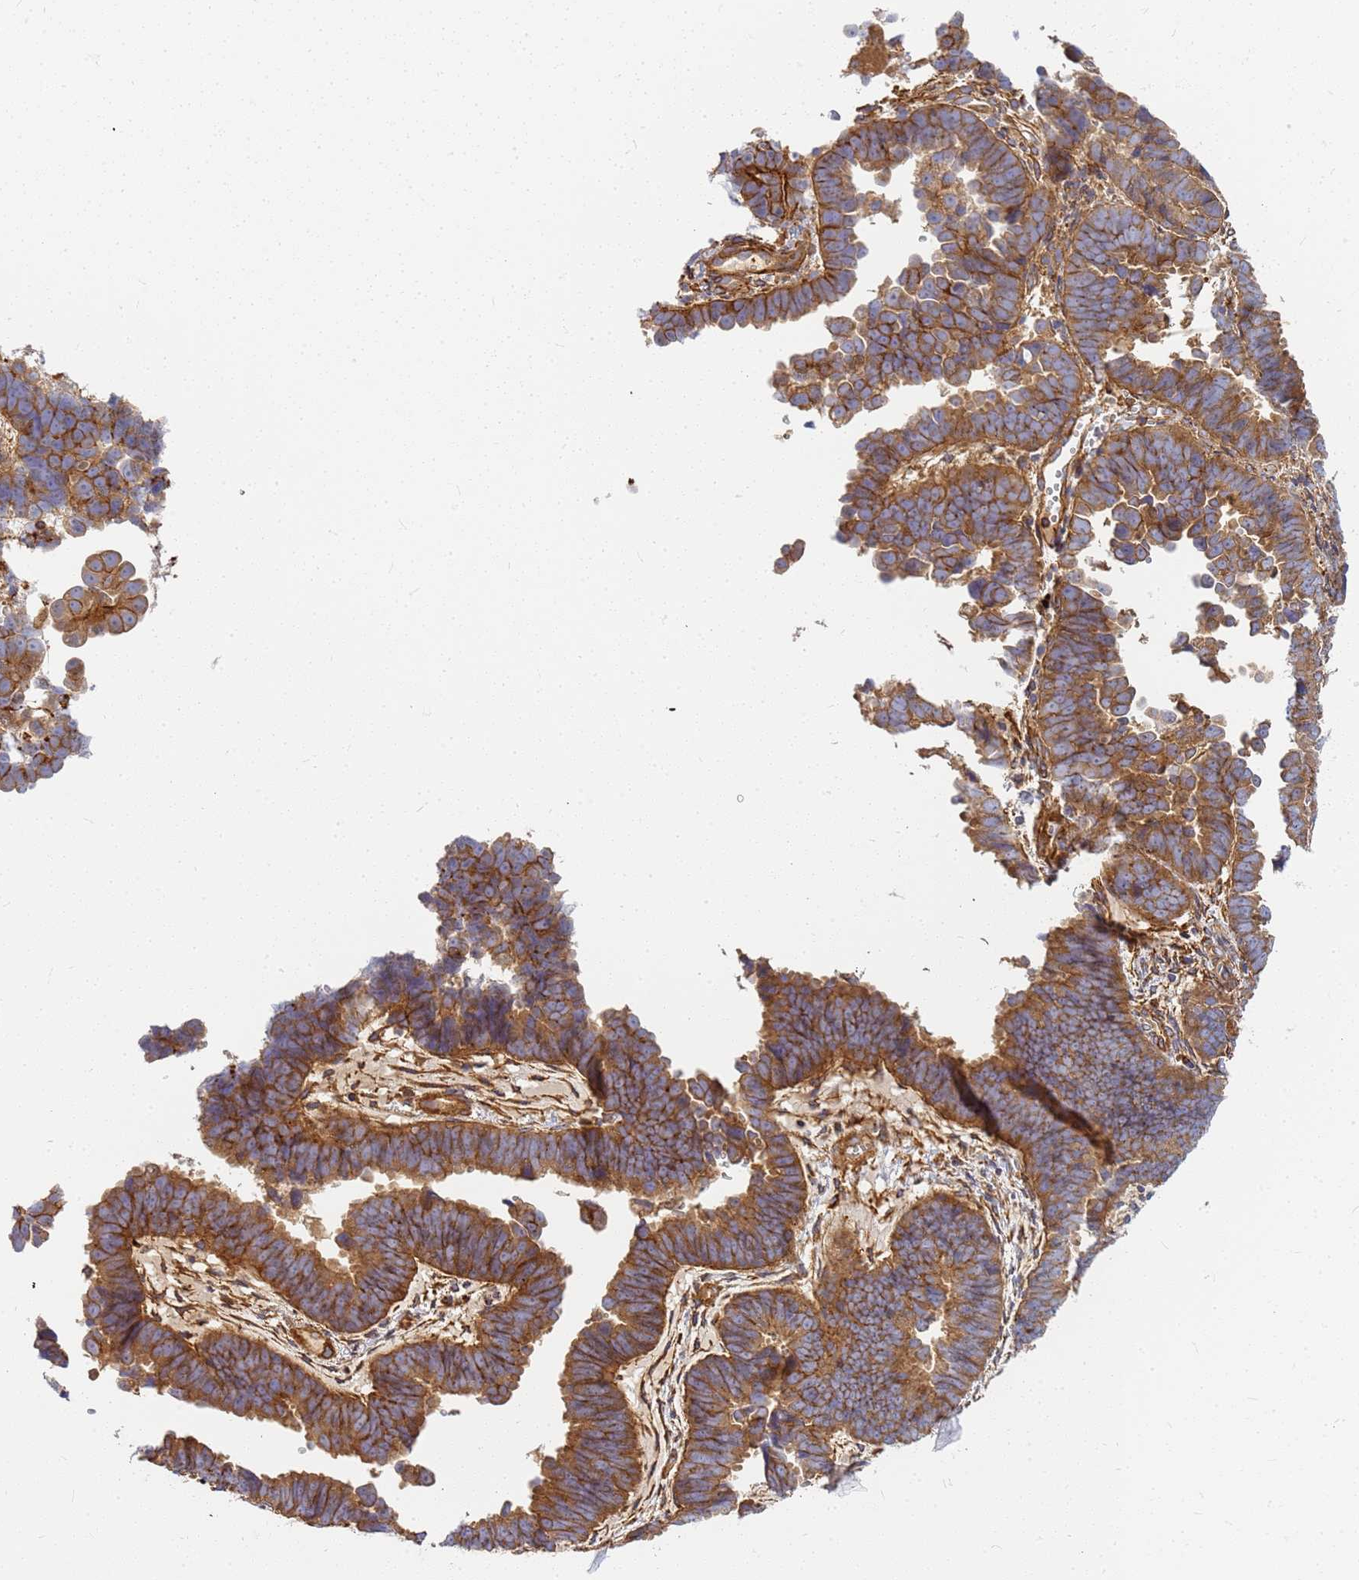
{"staining": {"intensity": "moderate", "quantity": ">75%", "location": "cytoplasmic/membranous"}, "tissue": "endometrial cancer", "cell_type": "Tumor cells", "image_type": "cancer", "snomed": [{"axis": "morphology", "description": "Adenocarcinoma, NOS"}, {"axis": "topography", "description": "Endometrium"}], "caption": "Adenocarcinoma (endometrial) stained for a protein (brown) displays moderate cytoplasmic/membranous positive positivity in about >75% of tumor cells.", "gene": "C2CD5", "patient": {"sex": "female", "age": 75}}